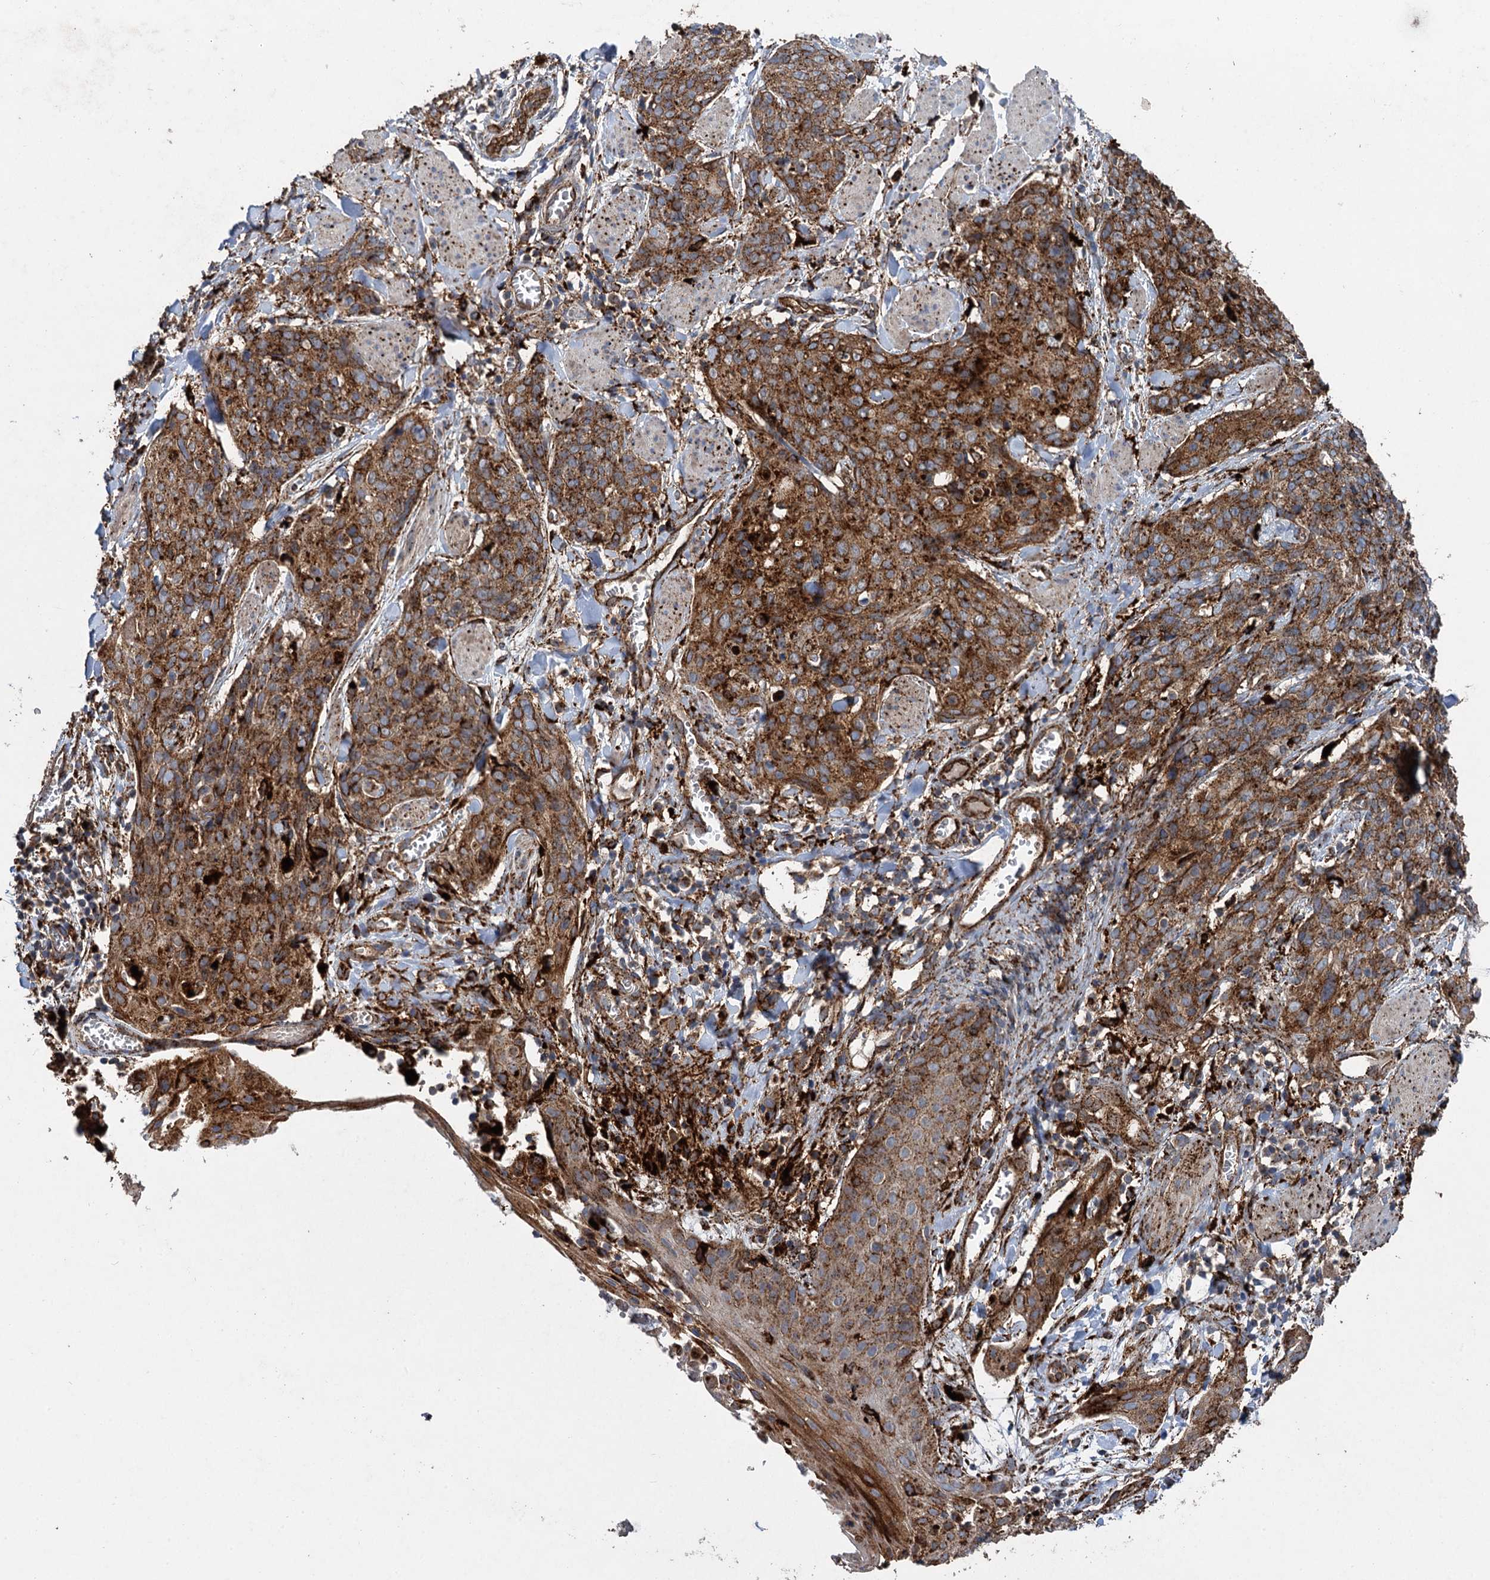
{"staining": {"intensity": "strong", "quantity": ">75%", "location": "cytoplasmic/membranous"}, "tissue": "skin cancer", "cell_type": "Tumor cells", "image_type": "cancer", "snomed": [{"axis": "morphology", "description": "Squamous cell carcinoma, NOS"}, {"axis": "topography", "description": "Skin"}, {"axis": "topography", "description": "Vulva"}], "caption": "Strong cytoplasmic/membranous staining is appreciated in approximately >75% of tumor cells in squamous cell carcinoma (skin).", "gene": "GBA1", "patient": {"sex": "female", "age": 85}}